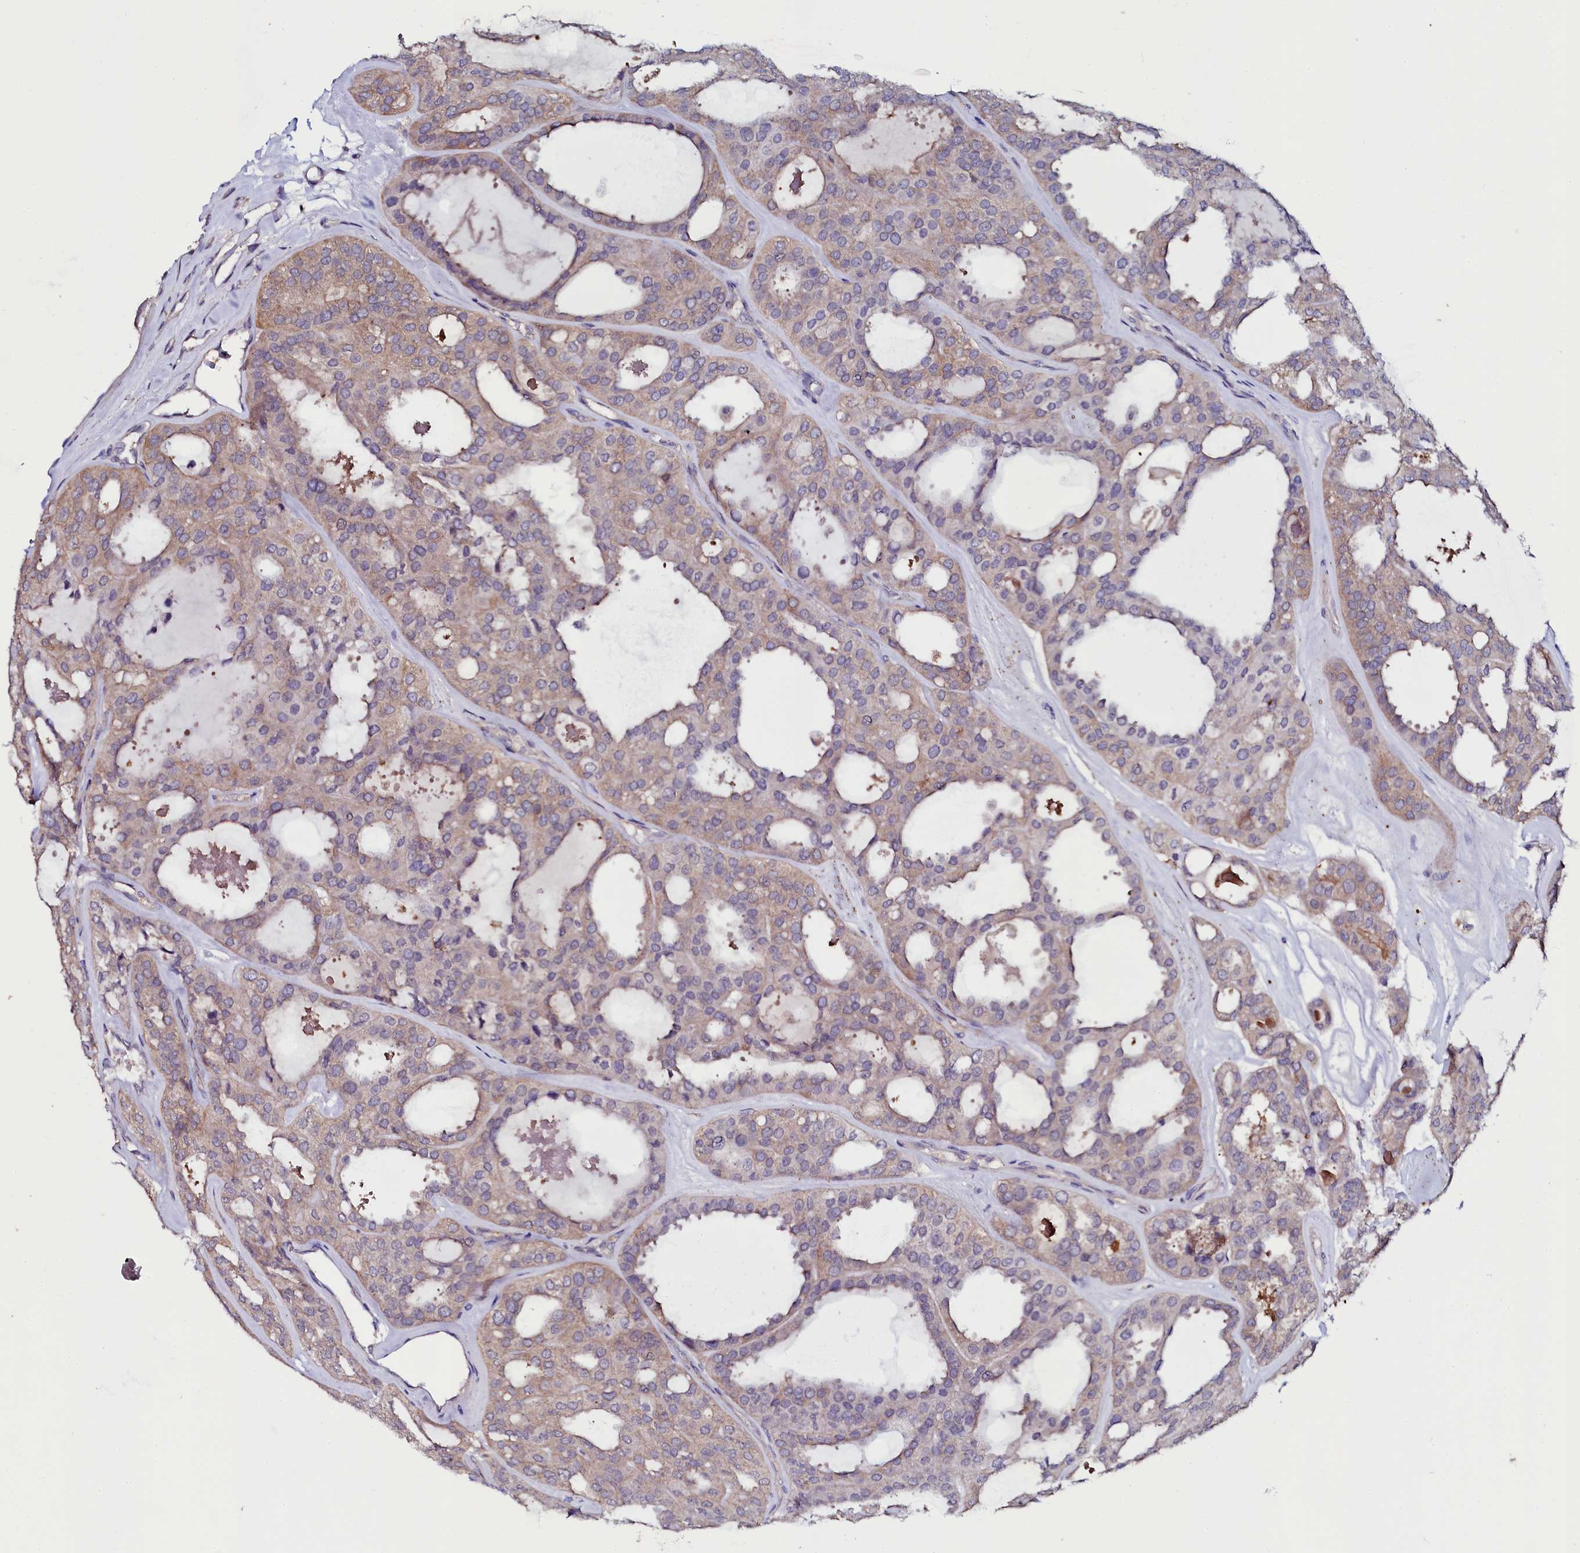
{"staining": {"intensity": "moderate", "quantity": "25%-75%", "location": "cytoplasmic/membranous"}, "tissue": "thyroid cancer", "cell_type": "Tumor cells", "image_type": "cancer", "snomed": [{"axis": "morphology", "description": "Follicular adenoma carcinoma, NOS"}, {"axis": "topography", "description": "Thyroid gland"}], "caption": "Immunohistochemistry micrograph of human follicular adenoma carcinoma (thyroid) stained for a protein (brown), which displays medium levels of moderate cytoplasmic/membranous positivity in approximately 25%-75% of tumor cells.", "gene": "USPL1", "patient": {"sex": "male", "age": 75}}